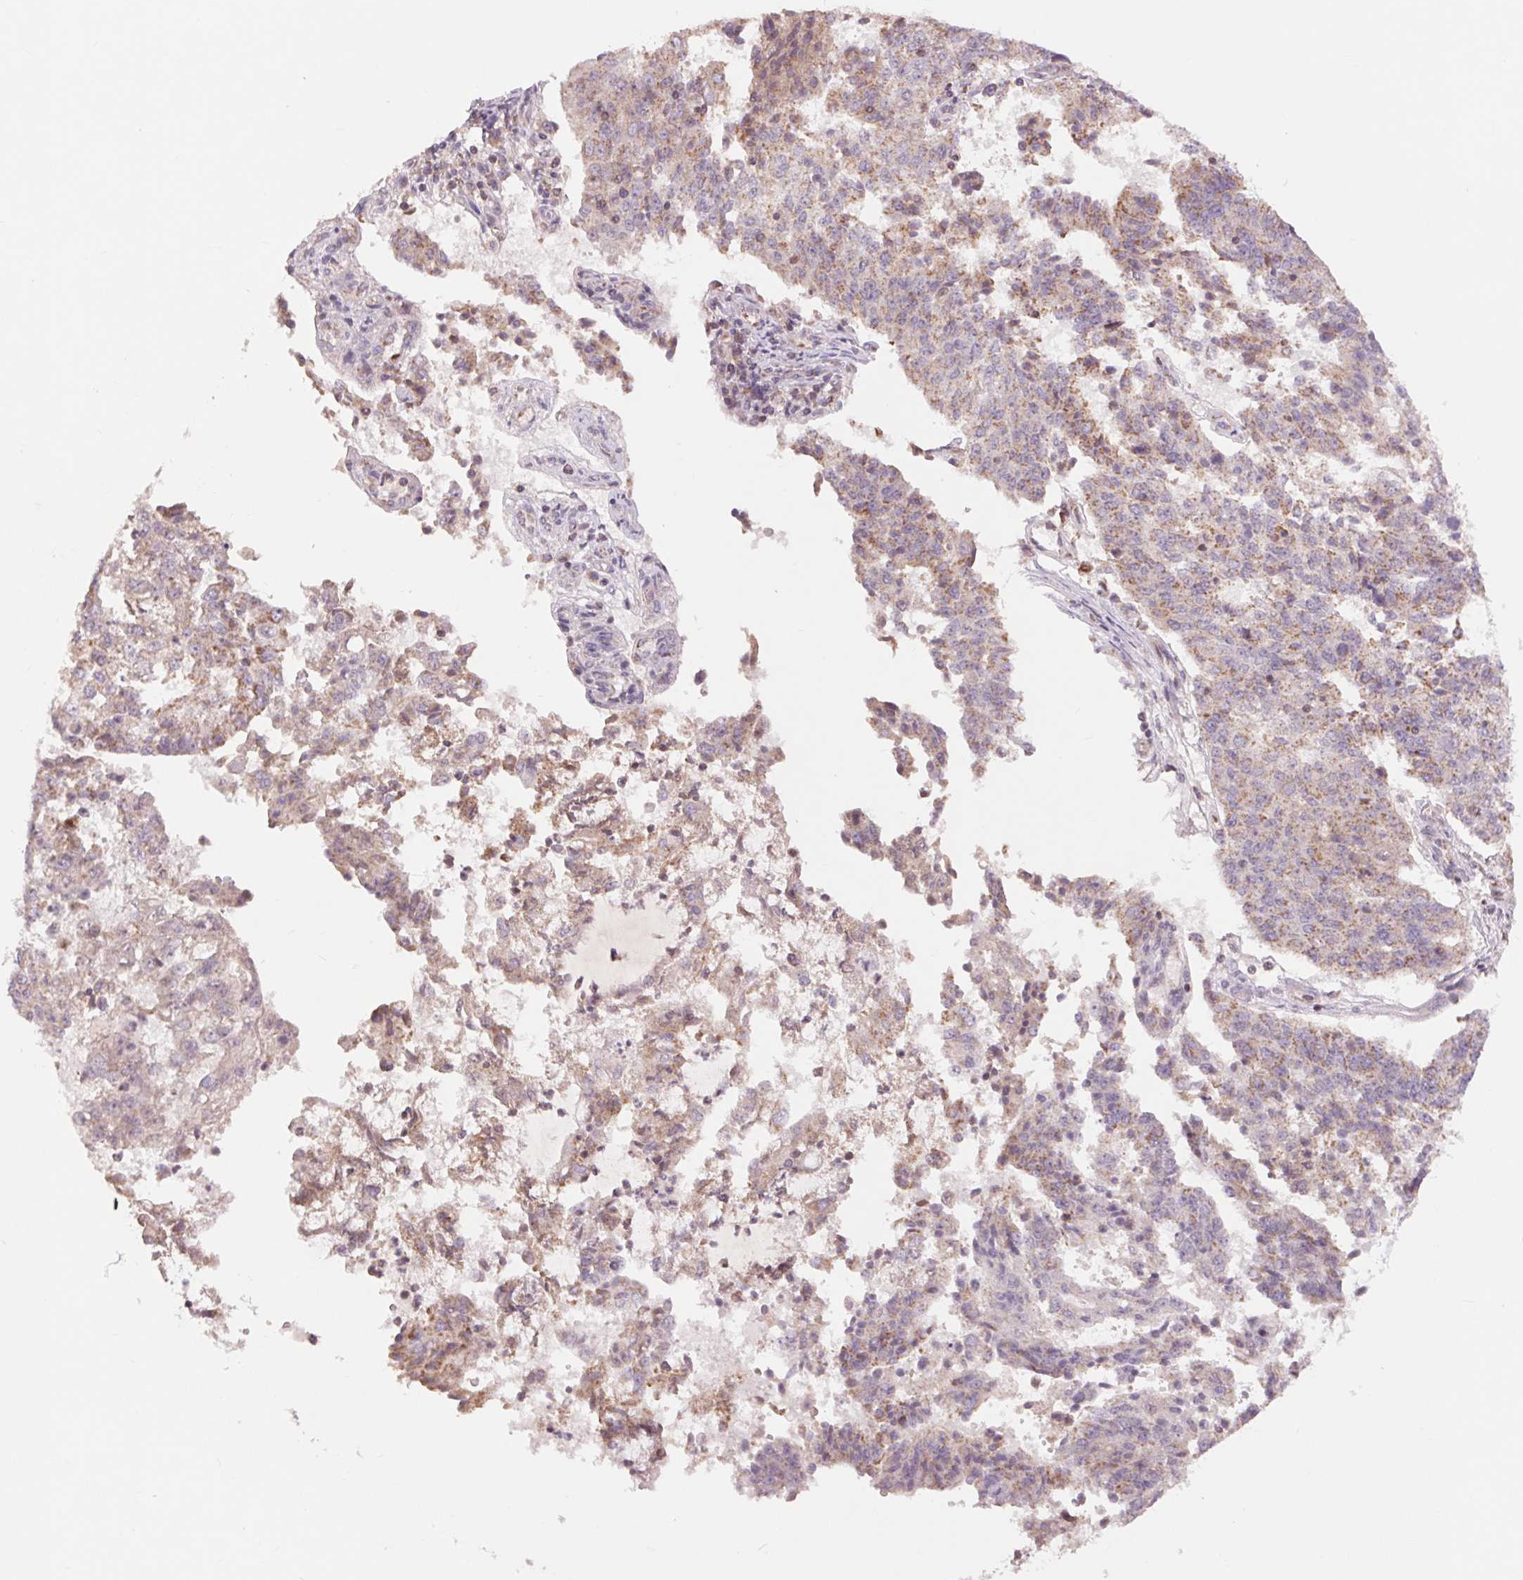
{"staining": {"intensity": "moderate", "quantity": "25%-75%", "location": "cytoplasmic/membranous"}, "tissue": "endometrial cancer", "cell_type": "Tumor cells", "image_type": "cancer", "snomed": [{"axis": "morphology", "description": "Adenocarcinoma, NOS"}, {"axis": "topography", "description": "Endometrium"}], "caption": "Brown immunohistochemical staining in human adenocarcinoma (endometrial) demonstrates moderate cytoplasmic/membranous positivity in about 25%-75% of tumor cells.", "gene": "COX6A1", "patient": {"sex": "female", "age": 82}}